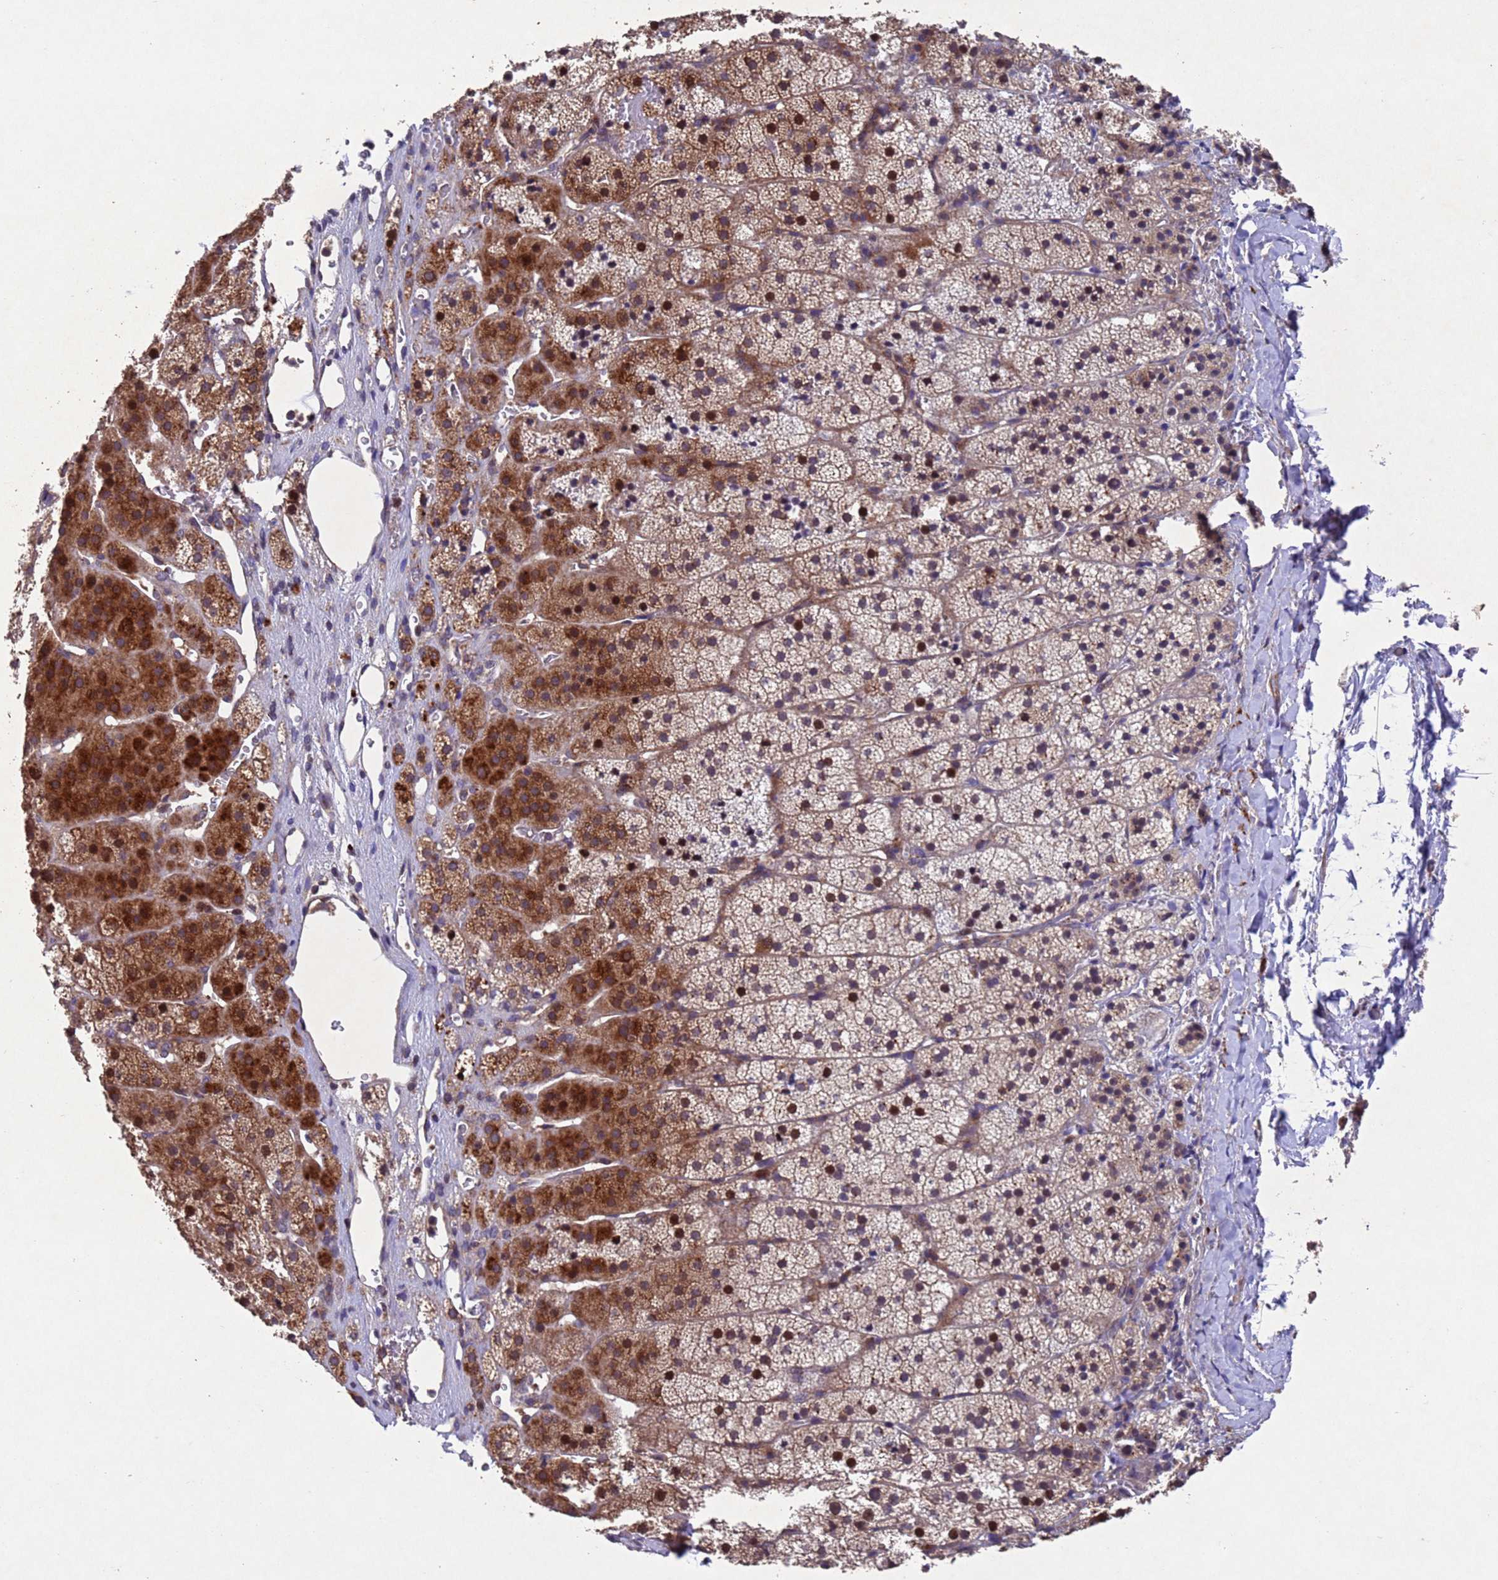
{"staining": {"intensity": "strong", "quantity": ">75%", "location": "cytoplasmic/membranous,nuclear"}, "tissue": "adrenal gland", "cell_type": "Glandular cells", "image_type": "normal", "snomed": [{"axis": "morphology", "description": "Normal tissue, NOS"}, {"axis": "topography", "description": "Adrenal gland"}], "caption": "Strong cytoplasmic/membranous,nuclear protein positivity is appreciated in about >75% of glandular cells in adrenal gland. The protein is shown in brown color, while the nuclei are stained blue.", "gene": "TBK1", "patient": {"sex": "female", "age": 44}}